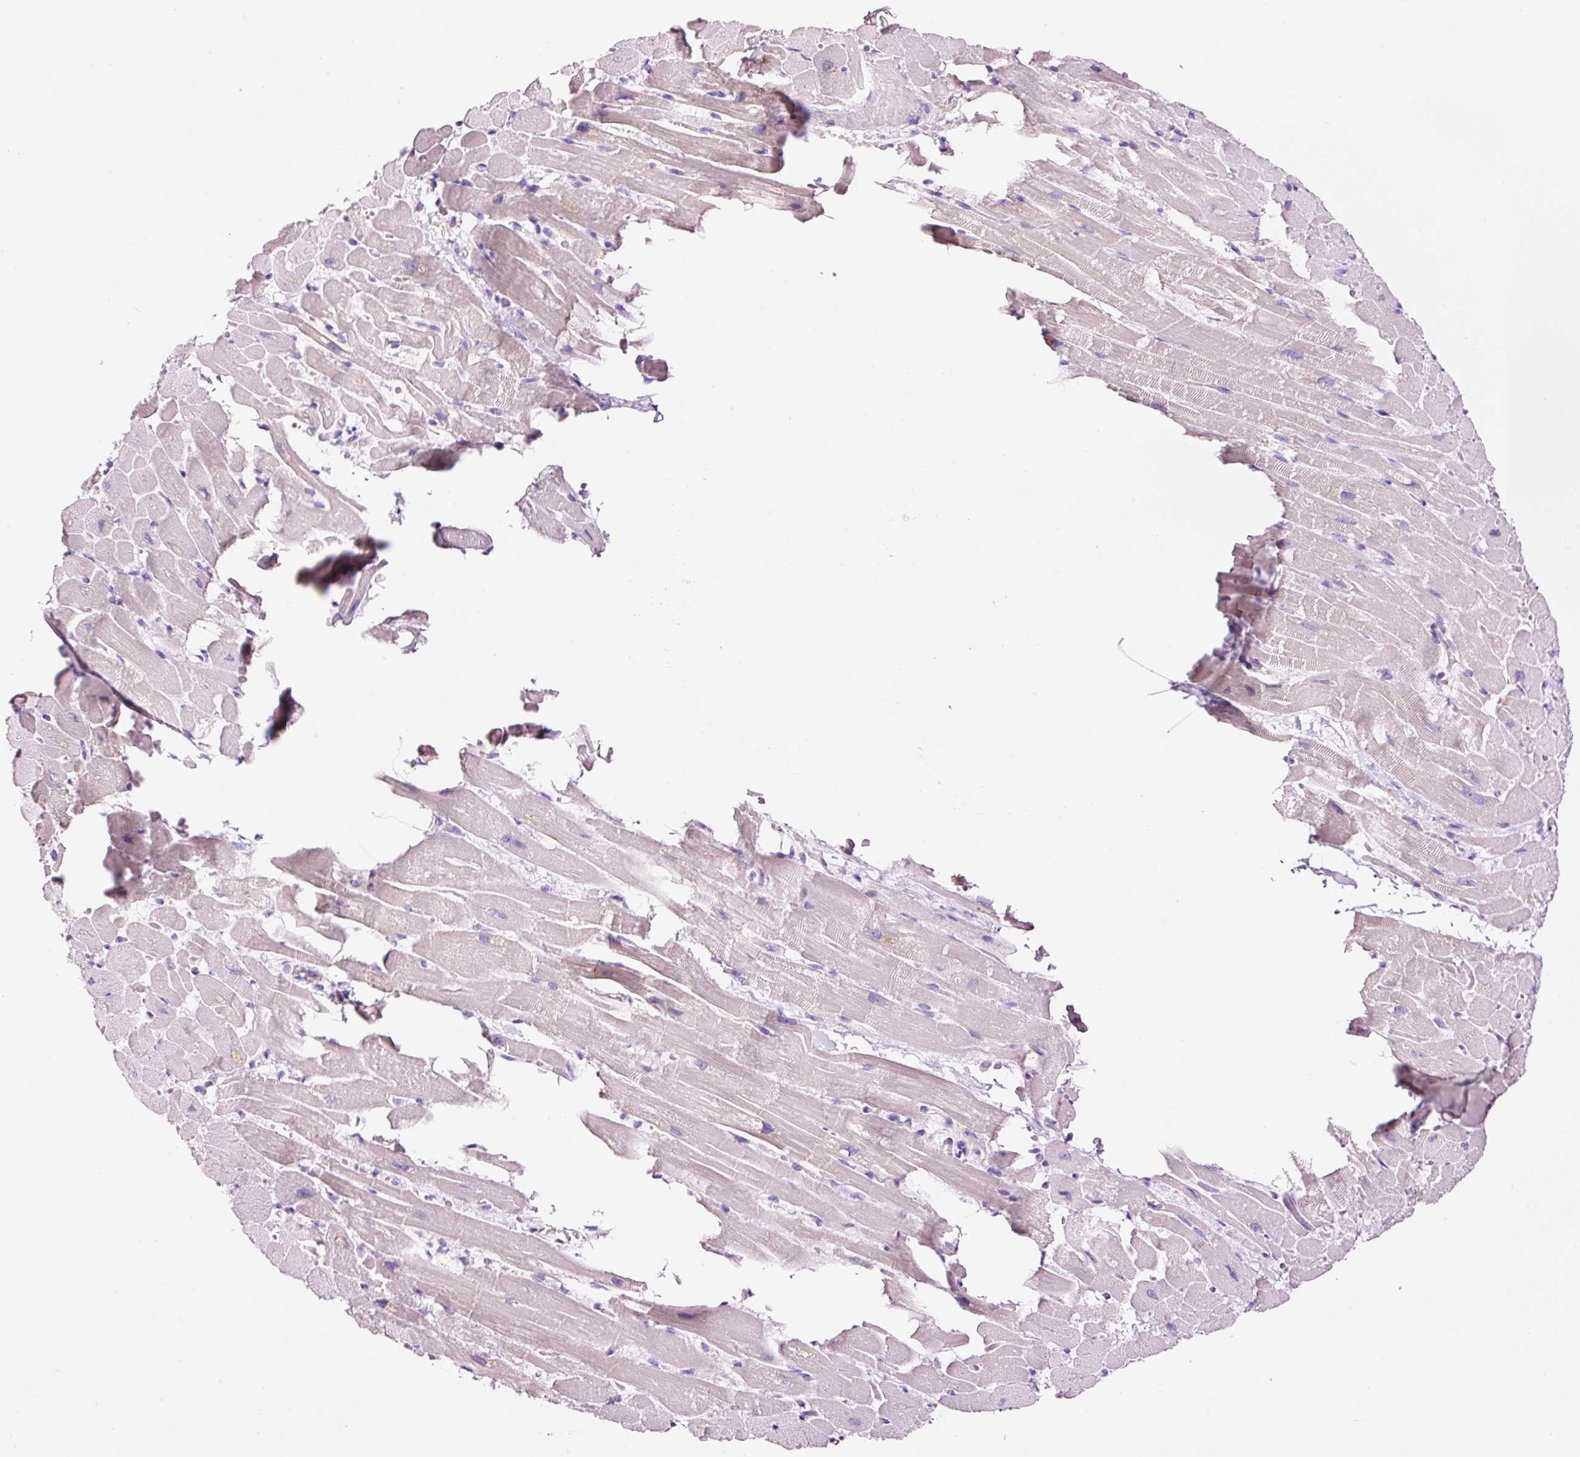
{"staining": {"intensity": "moderate", "quantity": "<25%", "location": "cytoplasmic/membranous"}, "tissue": "heart muscle", "cell_type": "Cardiomyocytes", "image_type": "normal", "snomed": [{"axis": "morphology", "description": "Normal tissue, NOS"}, {"axis": "topography", "description": "Heart"}], "caption": "Cardiomyocytes display moderate cytoplasmic/membranous expression in about <25% of cells in normal heart muscle. (brown staining indicates protein expression, while blue staining denotes nuclei).", "gene": "RTF2", "patient": {"sex": "male", "age": 37}}